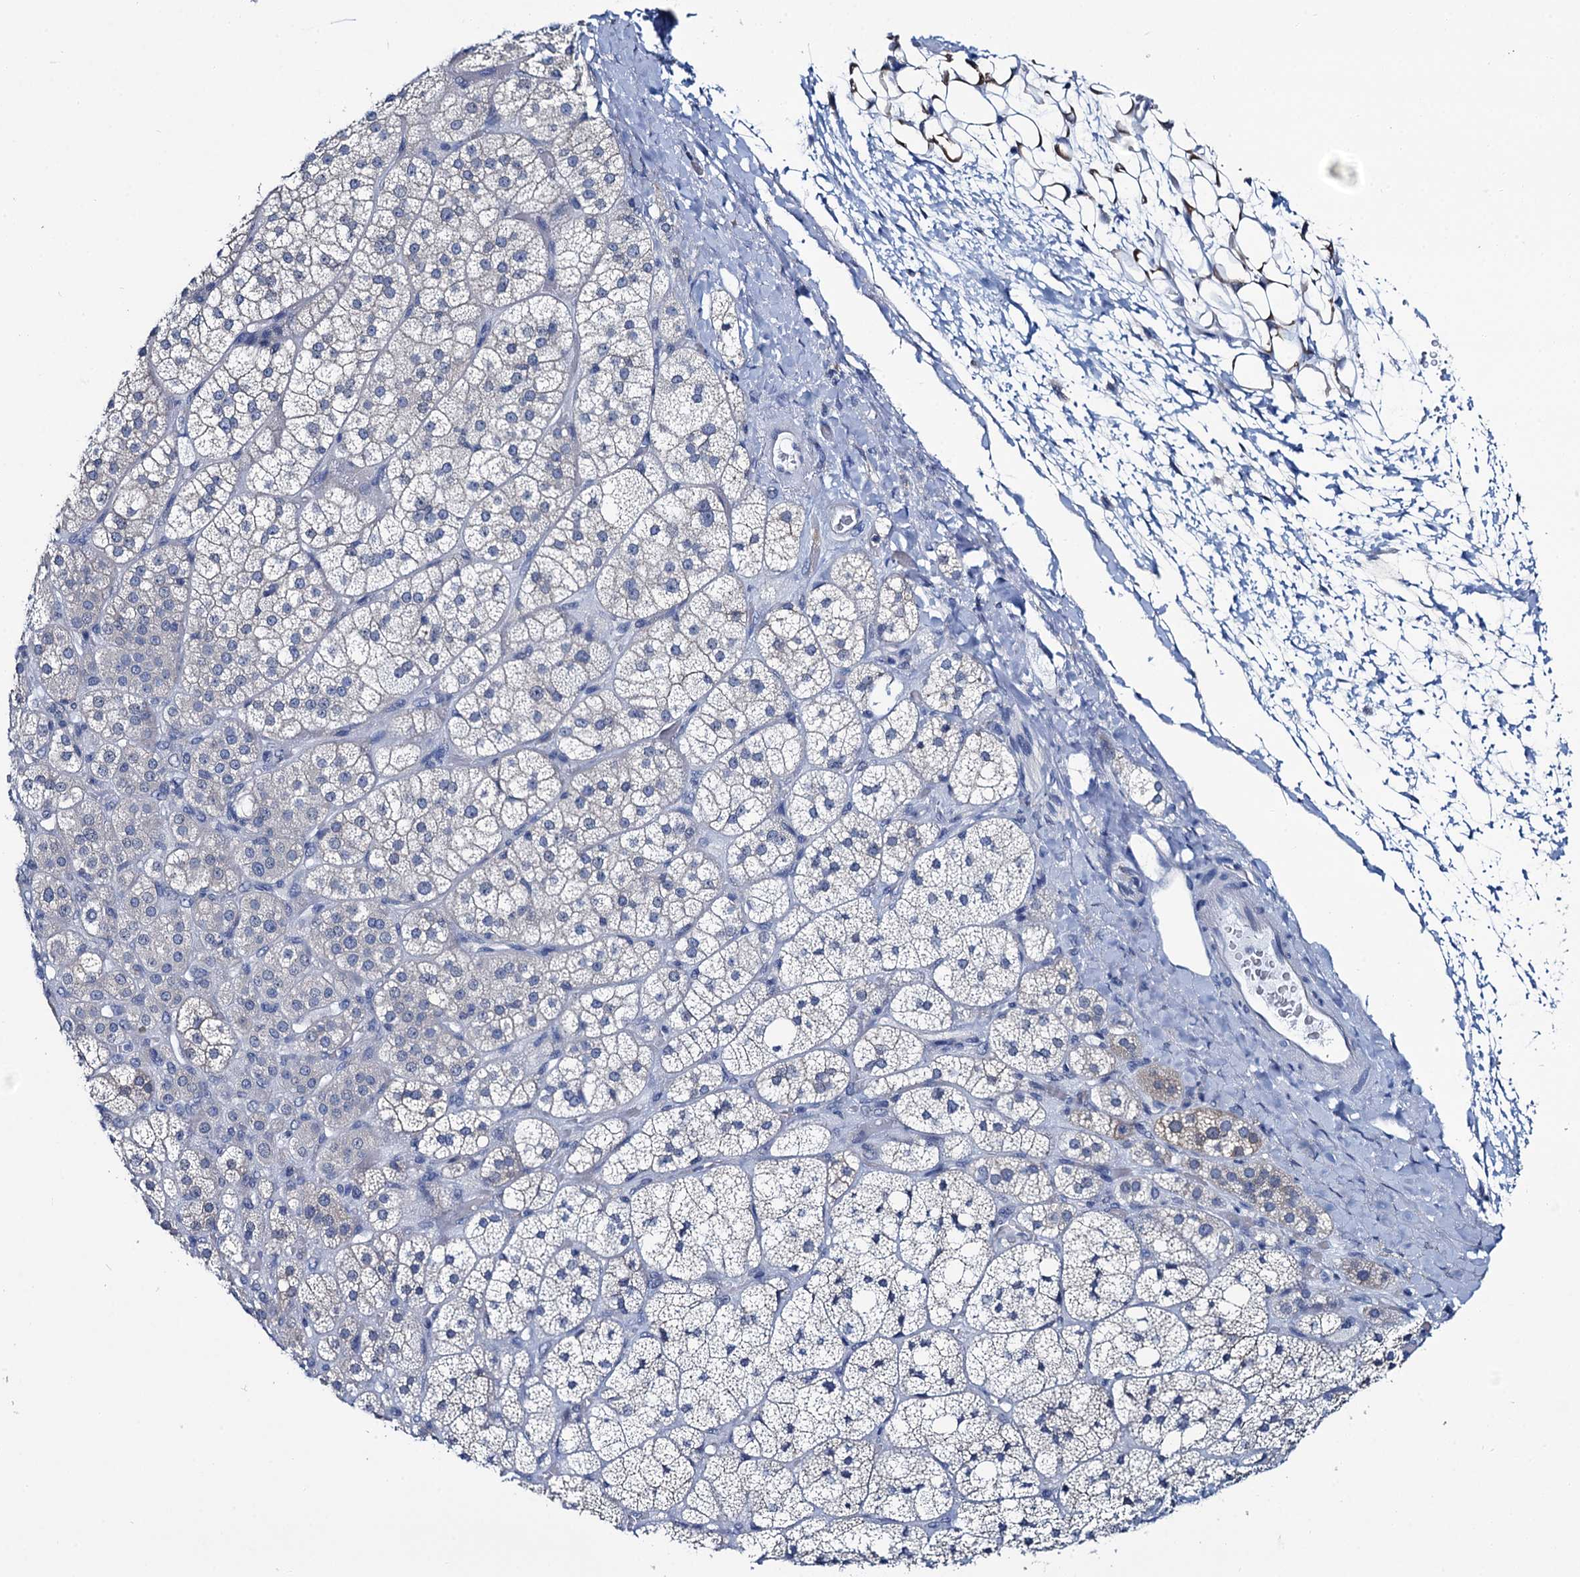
{"staining": {"intensity": "negative", "quantity": "none", "location": "none"}, "tissue": "adrenal gland", "cell_type": "Glandular cells", "image_type": "normal", "snomed": [{"axis": "morphology", "description": "Normal tissue, NOS"}, {"axis": "topography", "description": "Adrenal gland"}], "caption": "Photomicrograph shows no significant protein positivity in glandular cells of benign adrenal gland. (DAB immunohistochemistry visualized using brightfield microscopy, high magnification).", "gene": "MIOX", "patient": {"sex": "male", "age": 61}}